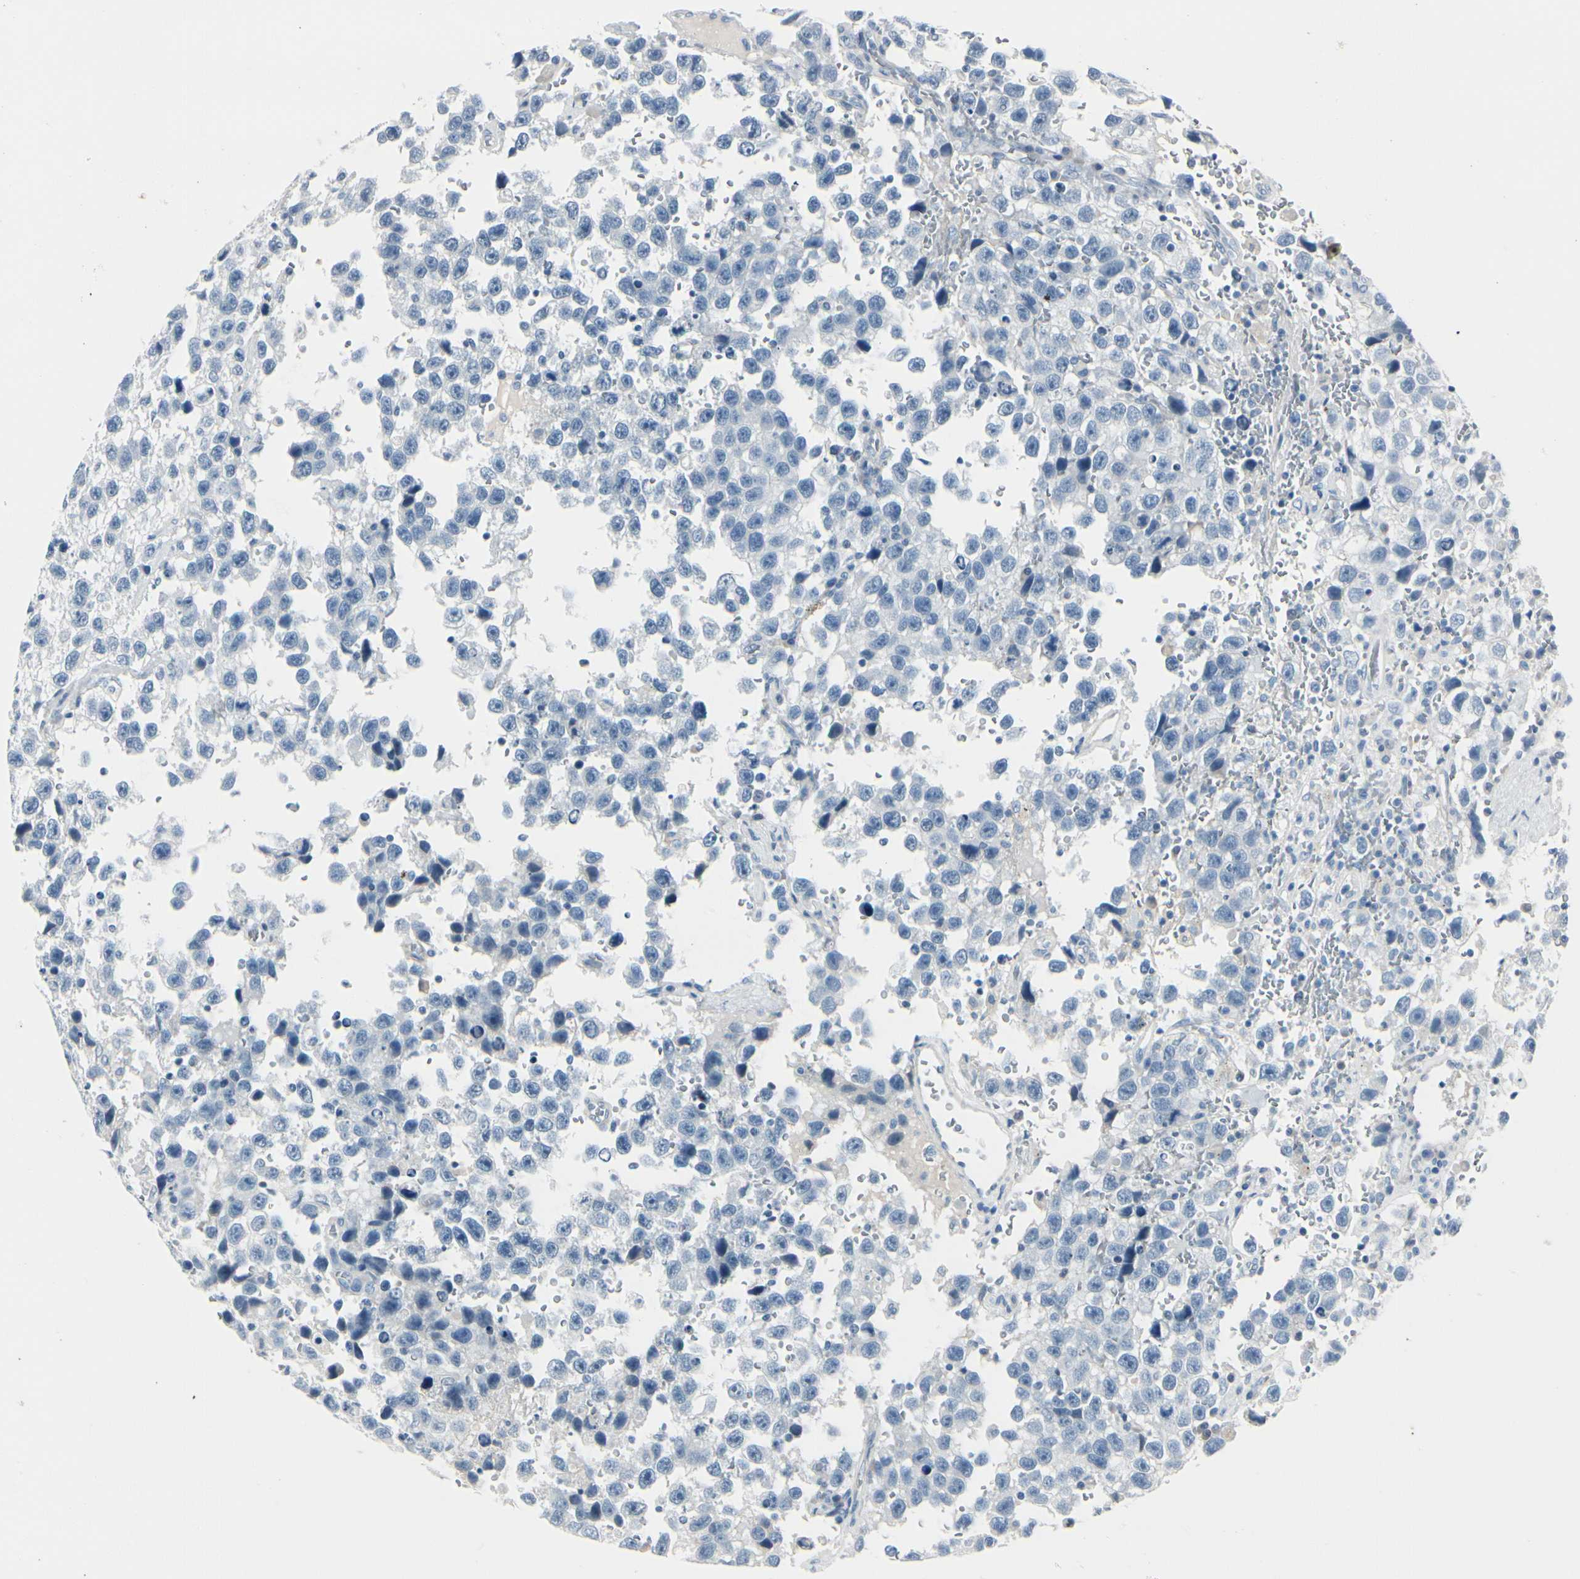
{"staining": {"intensity": "negative", "quantity": "none", "location": "none"}, "tissue": "testis cancer", "cell_type": "Tumor cells", "image_type": "cancer", "snomed": [{"axis": "morphology", "description": "Seminoma, NOS"}, {"axis": "topography", "description": "Testis"}], "caption": "Testis seminoma stained for a protein using IHC shows no staining tumor cells.", "gene": "CDHR5", "patient": {"sex": "male", "age": 33}}